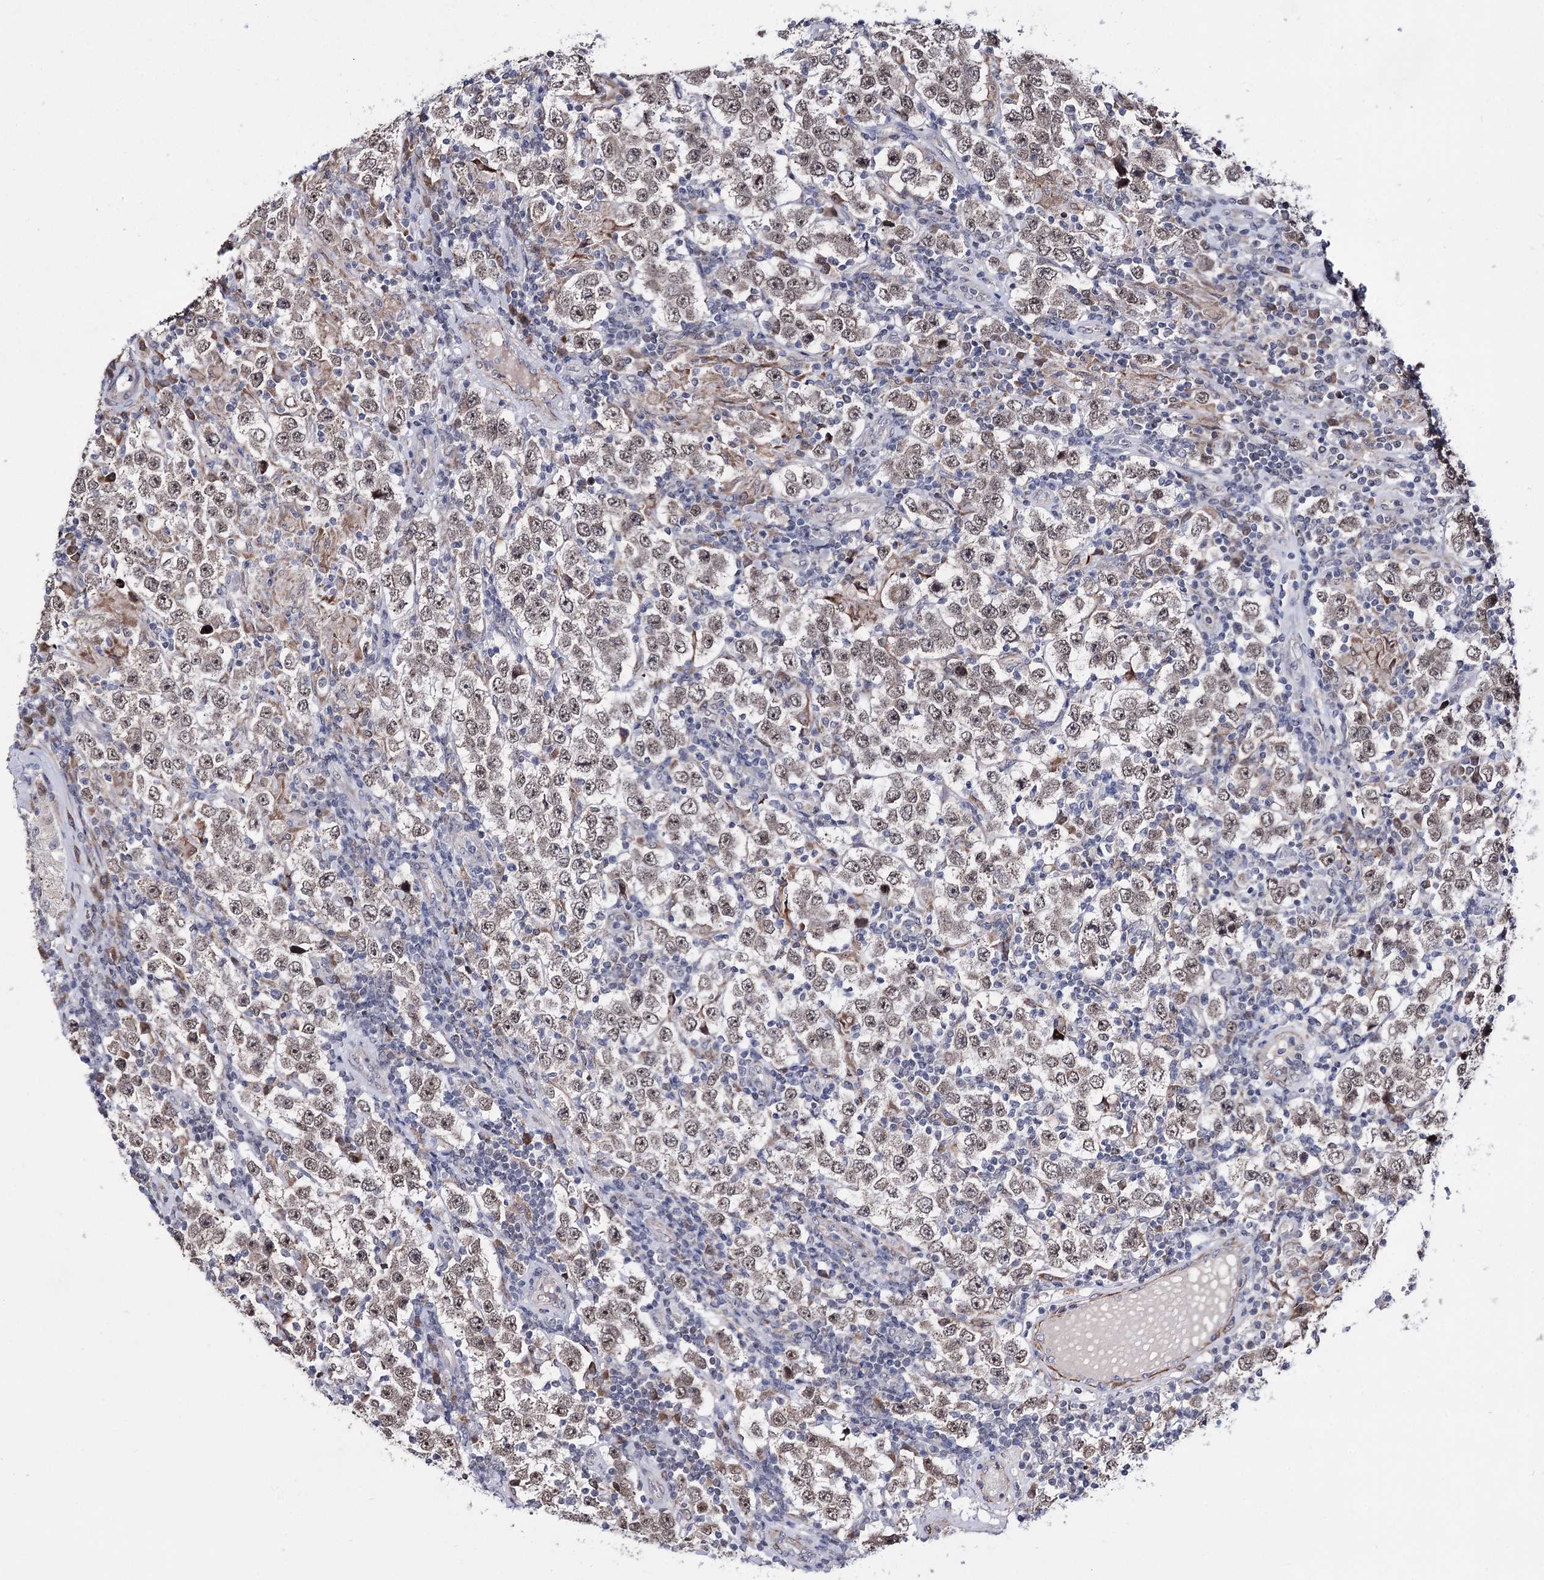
{"staining": {"intensity": "moderate", "quantity": ">75%", "location": "nuclear"}, "tissue": "testis cancer", "cell_type": "Tumor cells", "image_type": "cancer", "snomed": [{"axis": "morphology", "description": "Normal tissue, NOS"}, {"axis": "morphology", "description": "Urothelial carcinoma, High grade"}, {"axis": "morphology", "description": "Seminoma, NOS"}, {"axis": "morphology", "description": "Carcinoma, Embryonal, NOS"}, {"axis": "topography", "description": "Urinary bladder"}, {"axis": "topography", "description": "Testis"}], "caption": "Human testis seminoma stained with a protein marker exhibits moderate staining in tumor cells.", "gene": "PPRC1", "patient": {"sex": "male", "age": 41}}